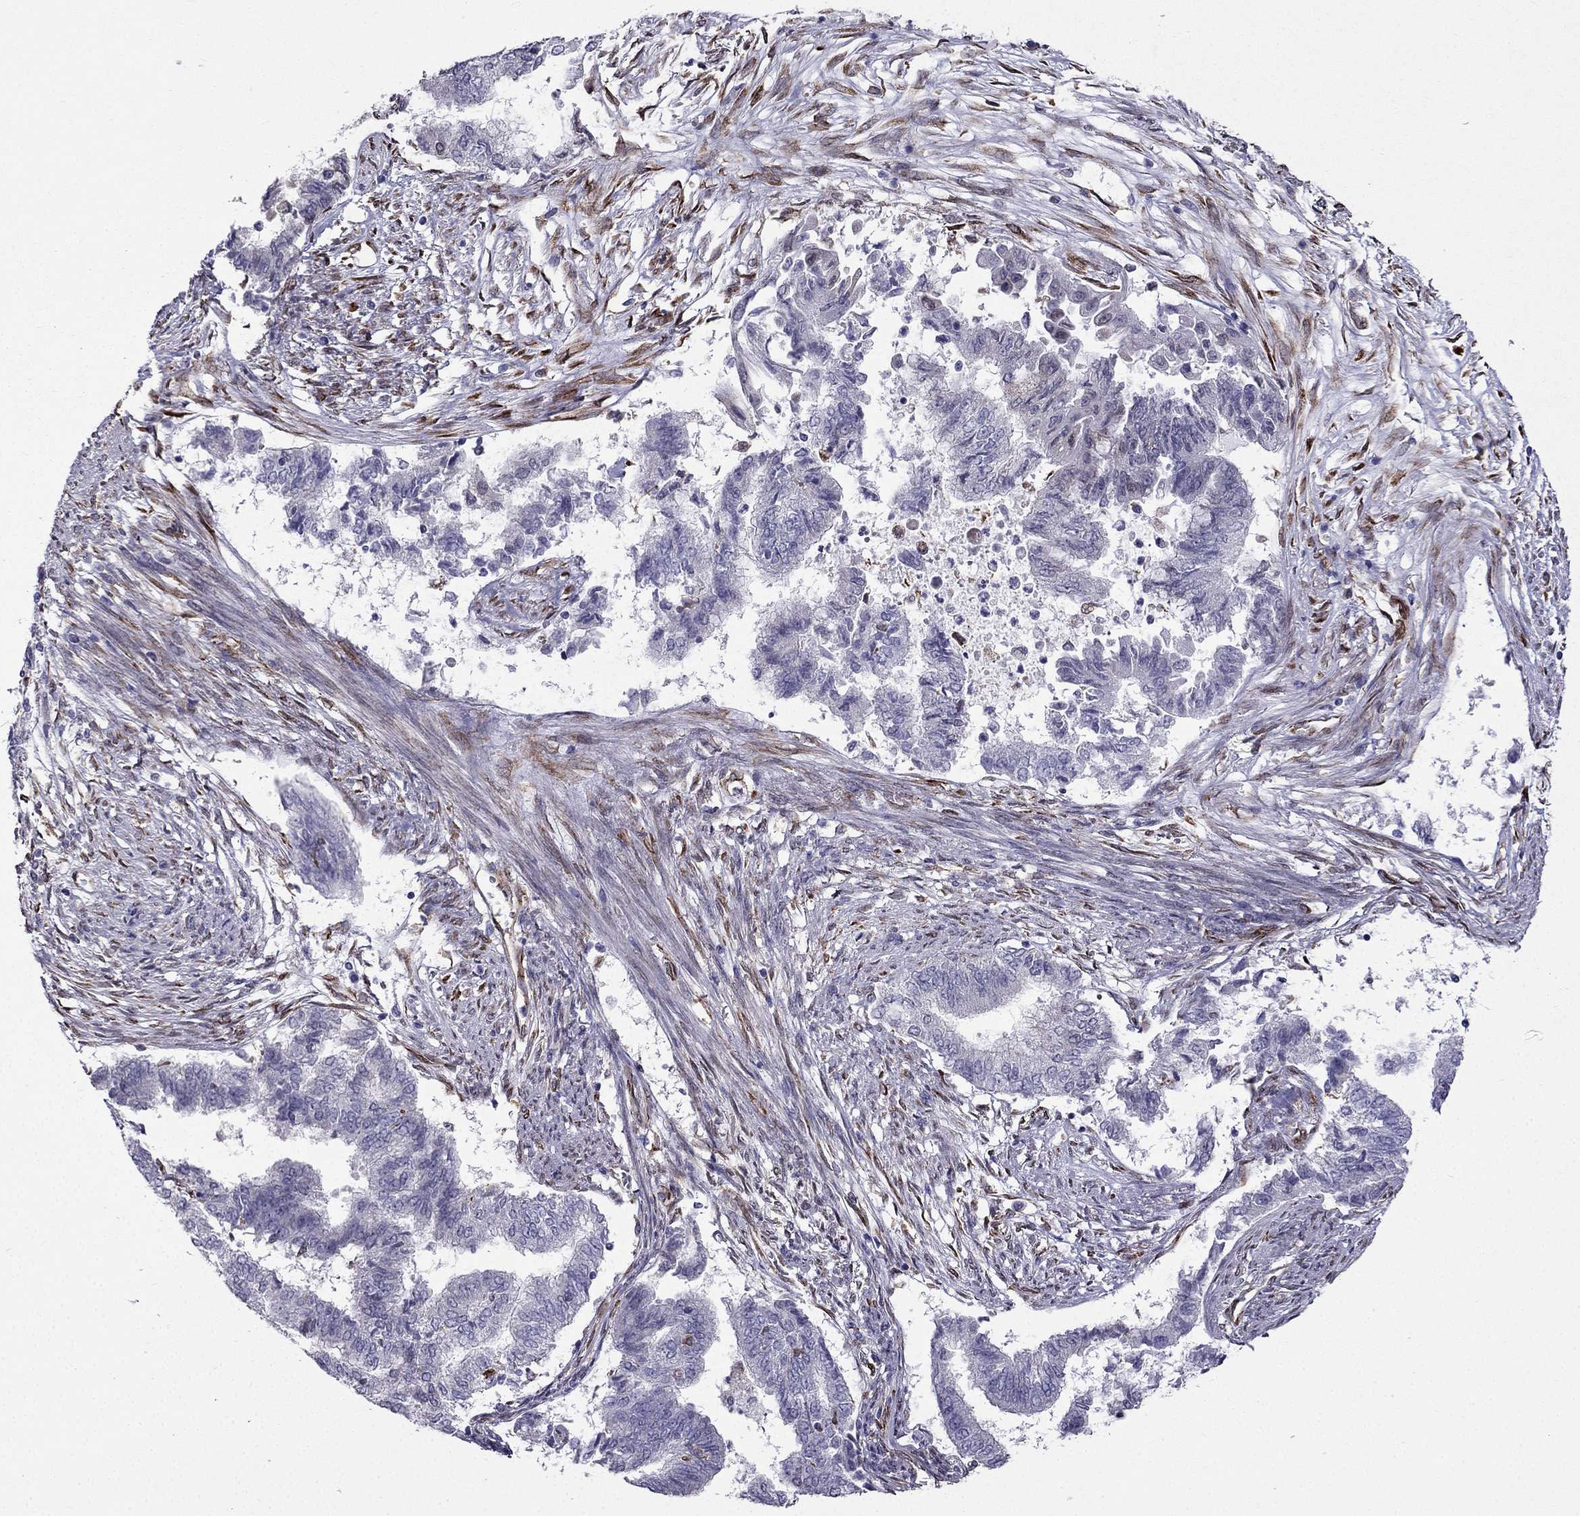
{"staining": {"intensity": "negative", "quantity": "none", "location": "none"}, "tissue": "endometrial cancer", "cell_type": "Tumor cells", "image_type": "cancer", "snomed": [{"axis": "morphology", "description": "Adenocarcinoma, NOS"}, {"axis": "topography", "description": "Endometrium"}], "caption": "Protein analysis of endometrial cancer exhibits no significant positivity in tumor cells.", "gene": "IKBIP", "patient": {"sex": "female", "age": 65}}